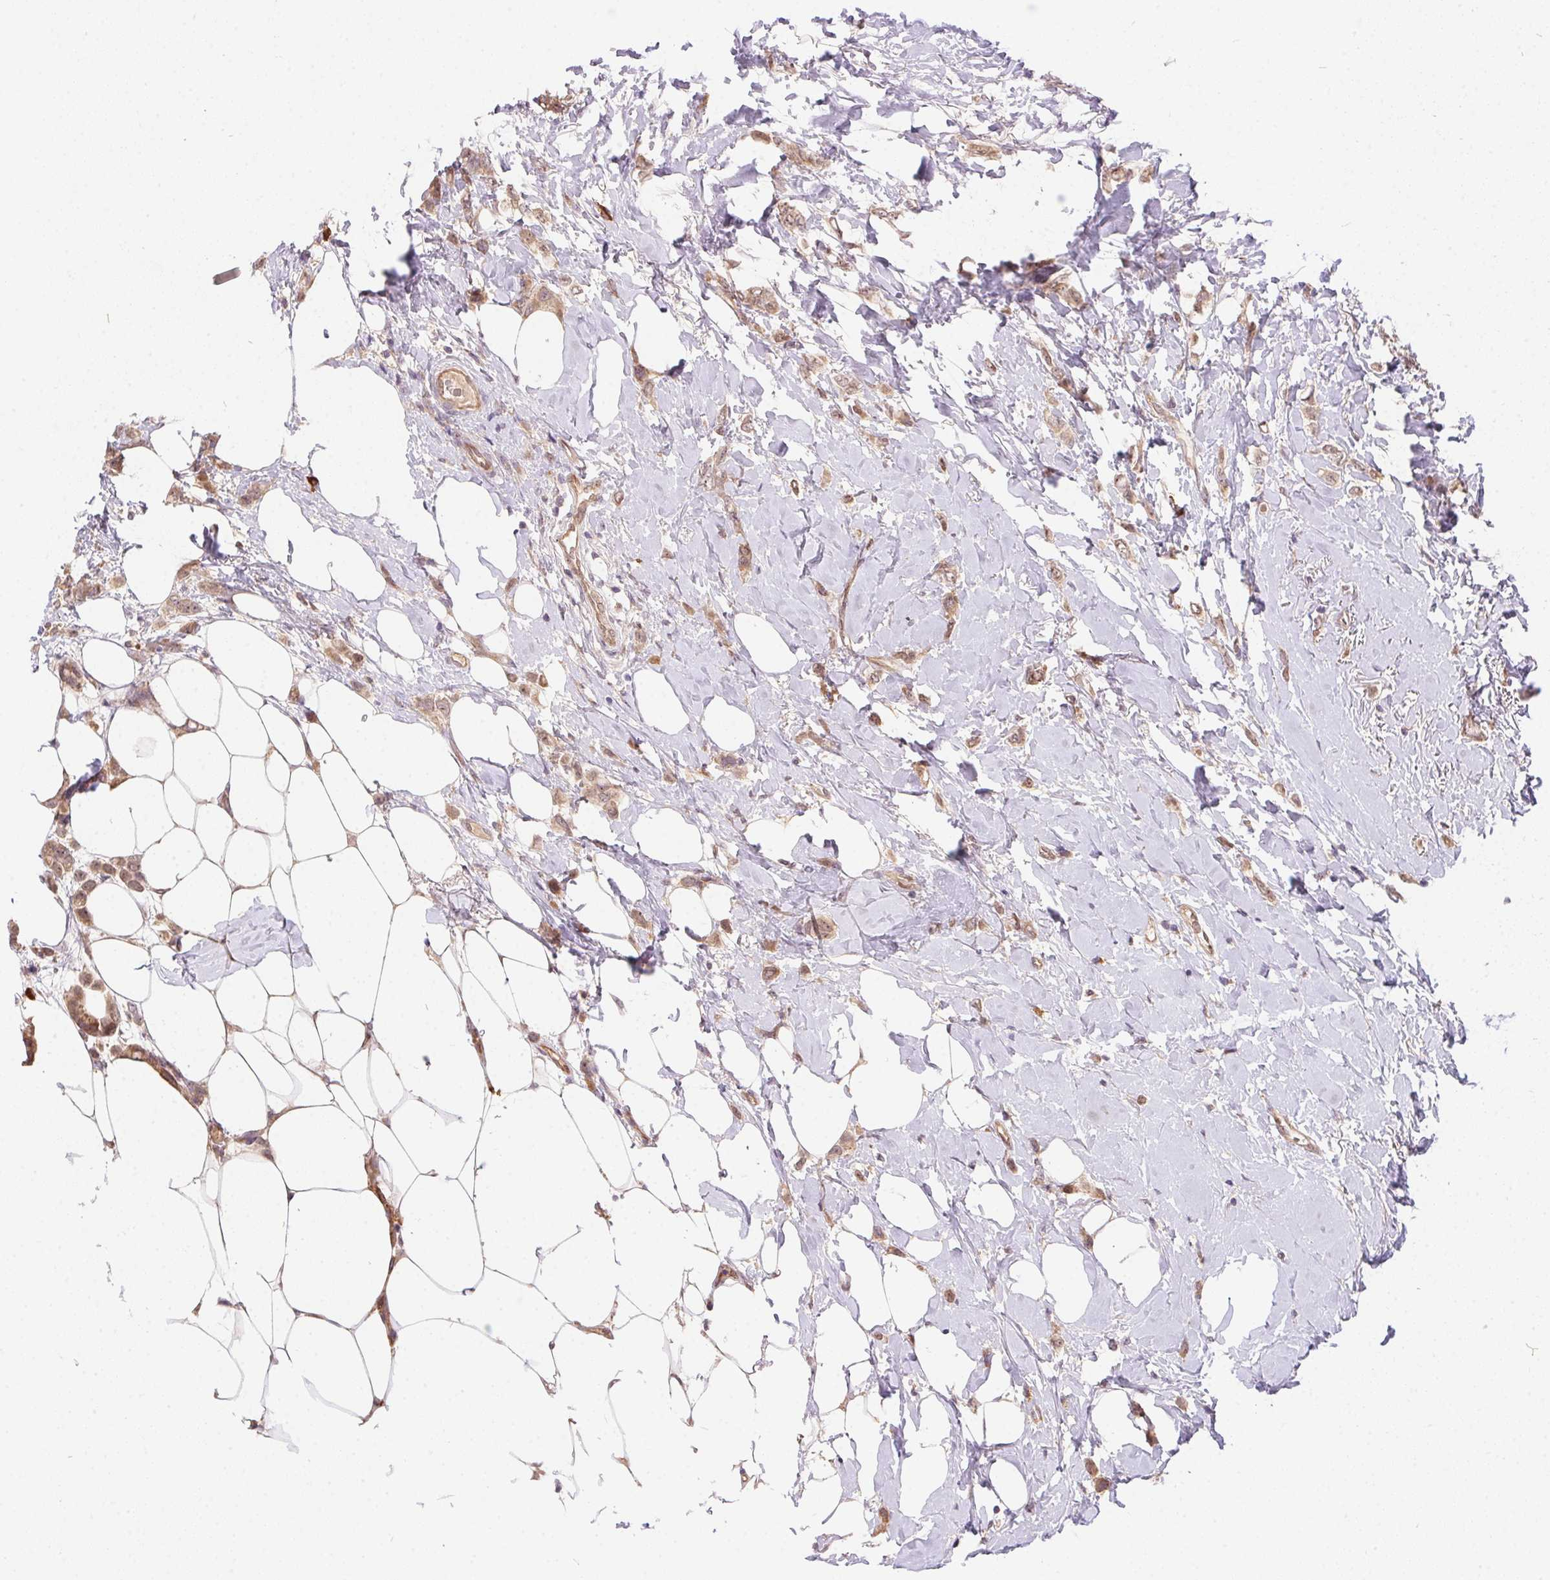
{"staining": {"intensity": "weak", "quantity": ">75%", "location": "cytoplasmic/membranous"}, "tissue": "breast cancer", "cell_type": "Tumor cells", "image_type": "cancer", "snomed": [{"axis": "morphology", "description": "Lobular carcinoma"}, {"axis": "topography", "description": "Breast"}], "caption": "Lobular carcinoma (breast) stained with immunohistochemistry exhibits weak cytoplasmic/membranous positivity in about >75% of tumor cells. The protein of interest is shown in brown color, while the nuclei are stained blue.", "gene": "NUDT16", "patient": {"sex": "female", "age": 66}}